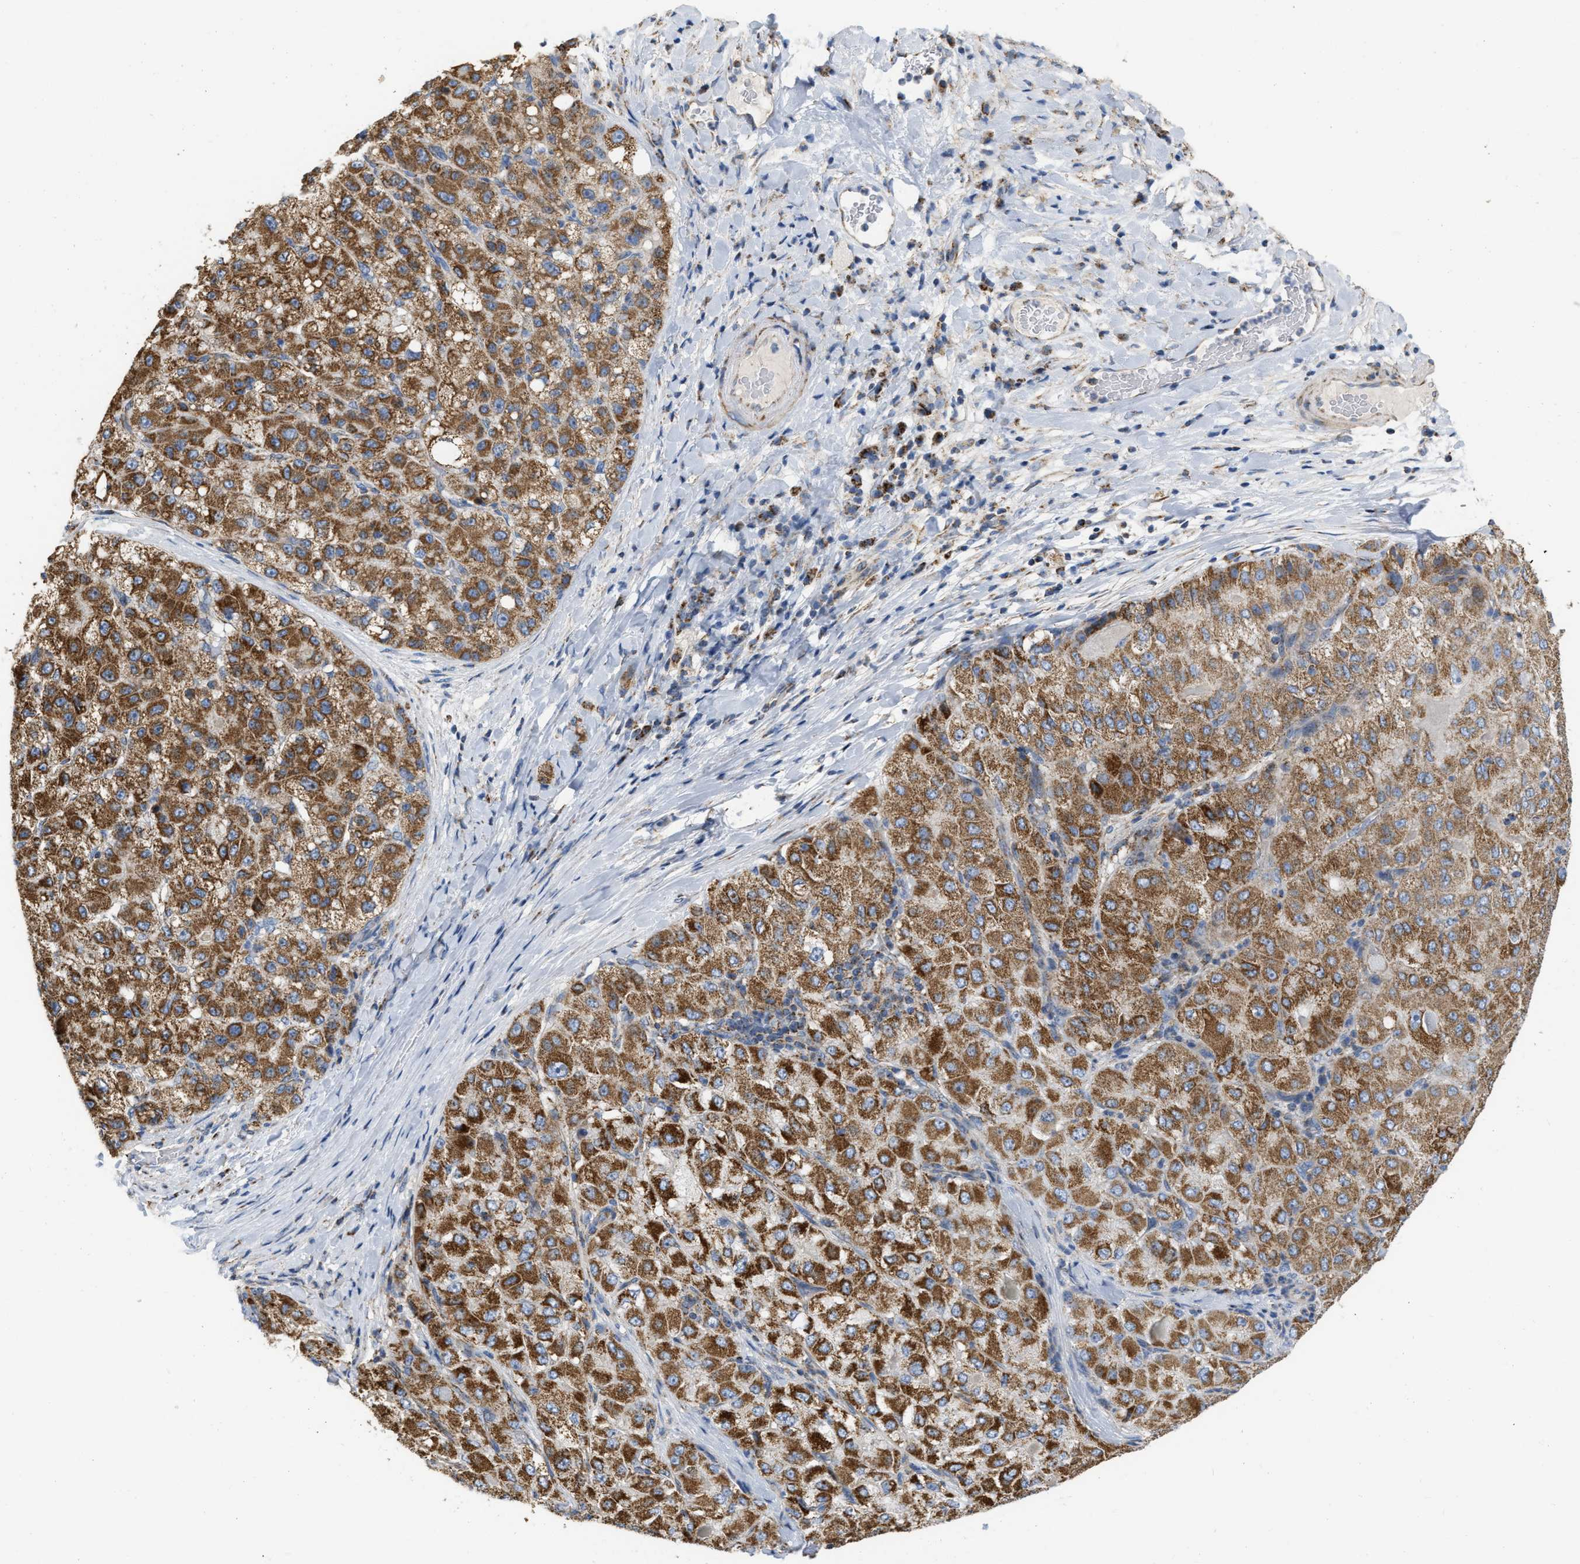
{"staining": {"intensity": "strong", "quantity": ">75%", "location": "cytoplasmic/membranous"}, "tissue": "liver cancer", "cell_type": "Tumor cells", "image_type": "cancer", "snomed": [{"axis": "morphology", "description": "Carcinoma, Hepatocellular, NOS"}, {"axis": "topography", "description": "Liver"}], "caption": "This is an image of immunohistochemistry staining of liver cancer (hepatocellular carcinoma), which shows strong expression in the cytoplasmic/membranous of tumor cells.", "gene": "CBLB", "patient": {"sex": "male", "age": 80}}